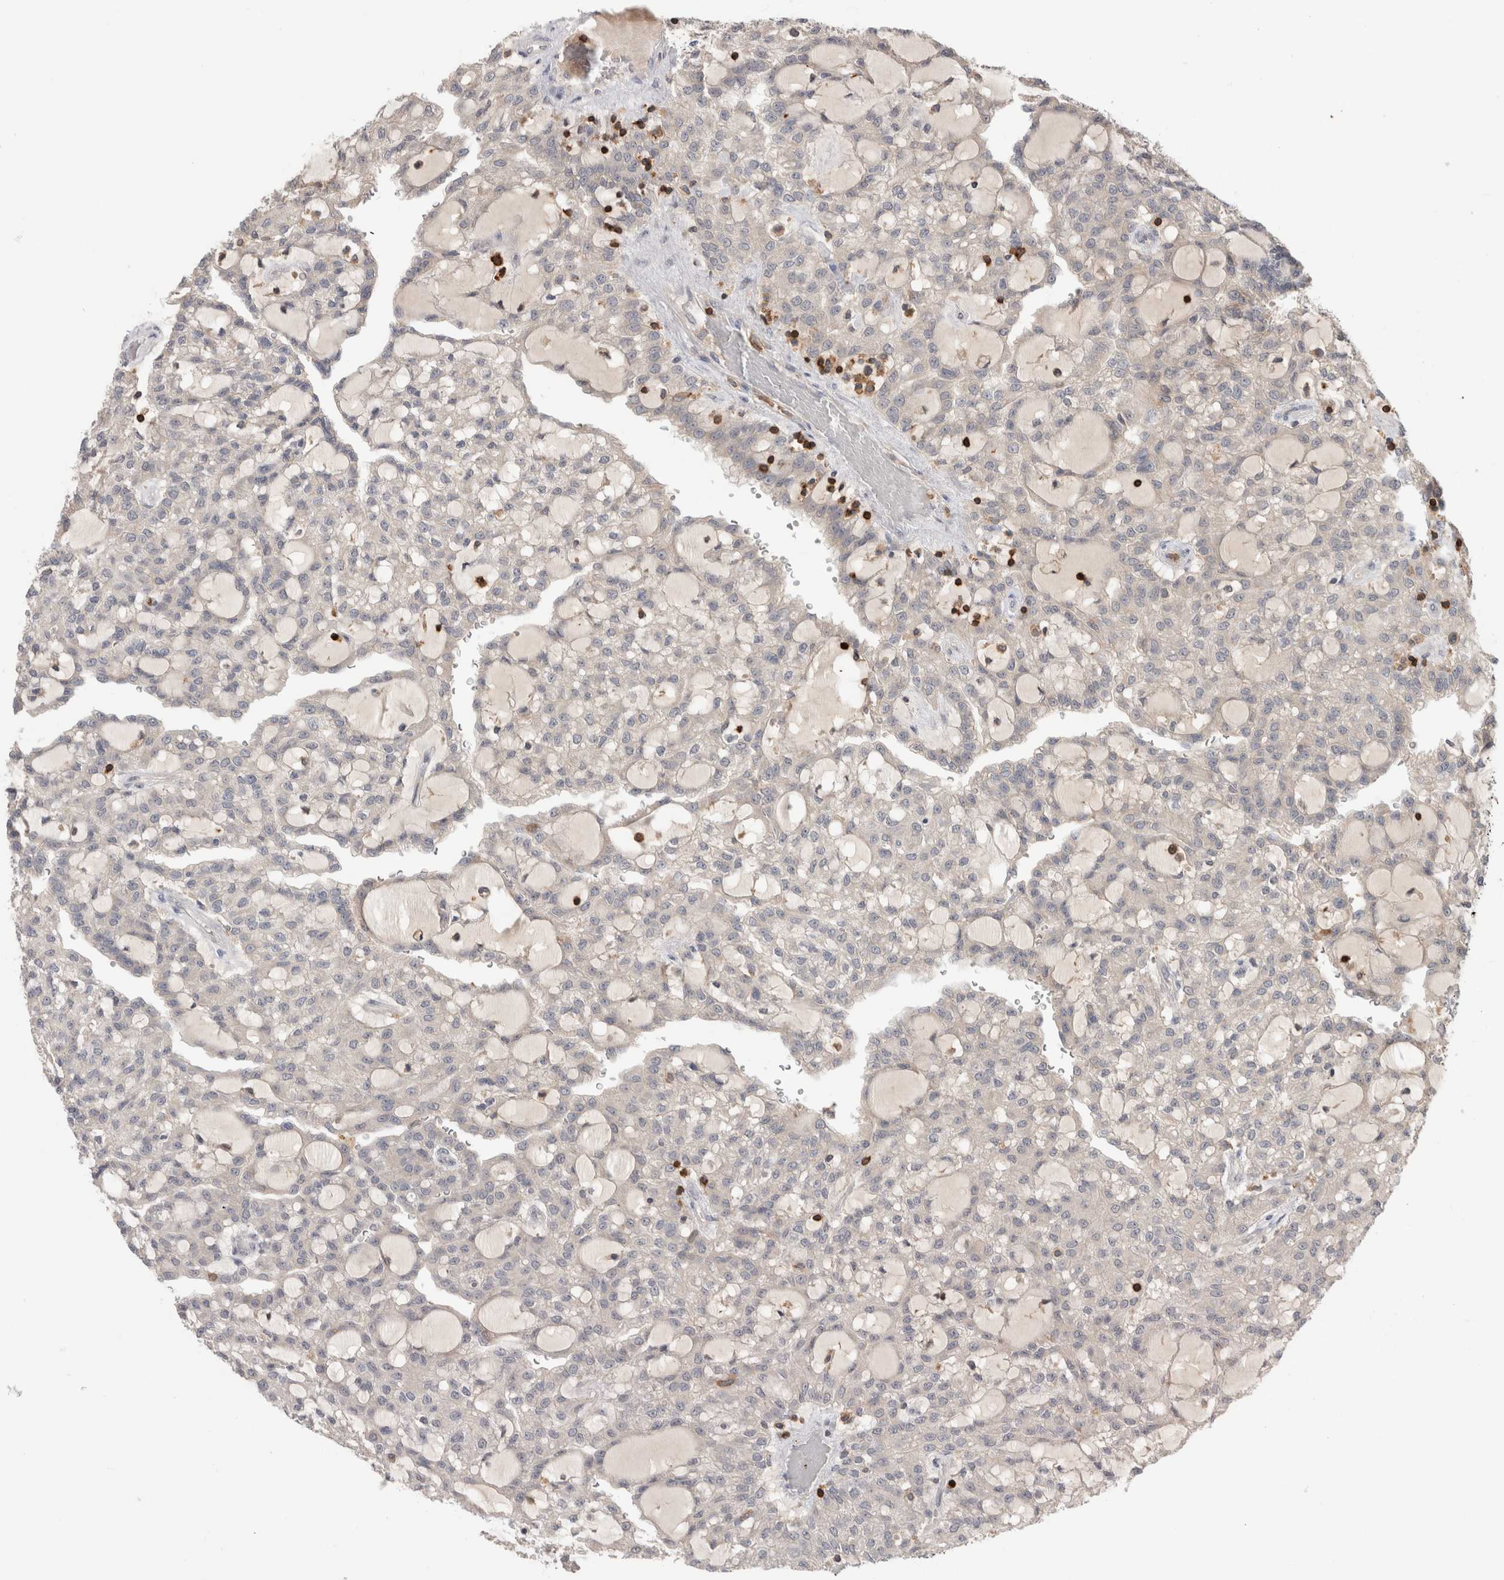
{"staining": {"intensity": "negative", "quantity": "none", "location": "none"}, "tissue": "renal cancer", "cell_type": "Tumor cells", "image_type": "cancer", "snomed": [{"axis": "morphology", "description": "Adenocarcinoma, NOS"}, {"axis": "topography", "description": "Kidney"}], "caption": "High magnification brightfield microscopy of renal cancer stained with DAB (brown) and counterstained with hematoxylin (blue): tumor cells show no significant positivity. Brightfield microscopy of immunohistochemistry stained with DAB (brown) and hematoxylin (blue), captured at high magnification.", "gene": "GFRA2", "patient": {"sex": "male", "age": 63}}